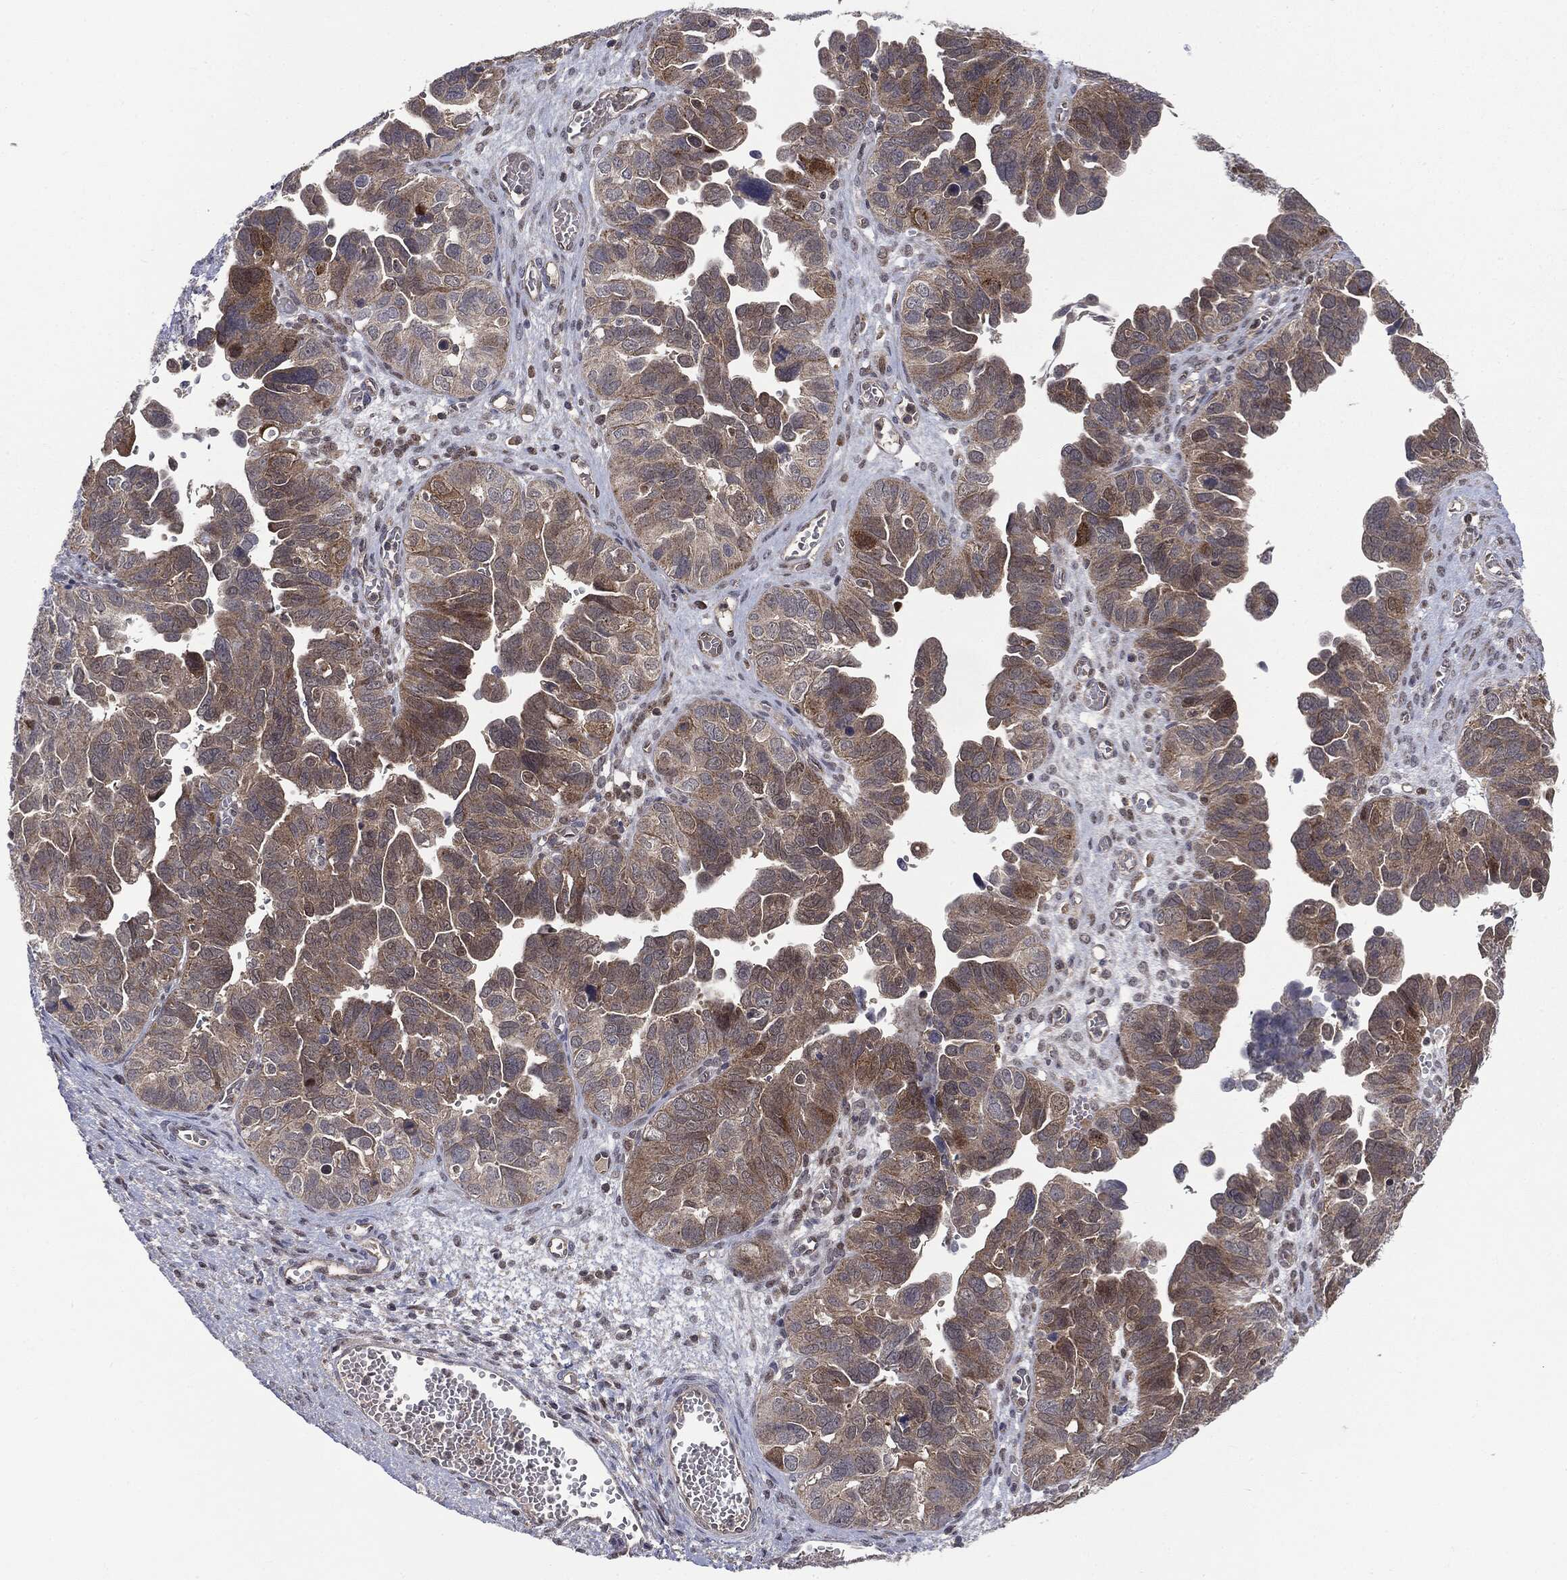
{"staining": {"intensity": "moderate", "quantity": "<25%", "location": "cytoplasmic/membranous"}, "tissue": "ovarian cancer", "cell_type": "Tumor cells", "image_type": "cancer", "snomed": [{"axis": "morphology", "description": "Cystadenocarcinoma, serous, NOS"}, {"axis": "topography", "description": "Ovary"}], "caption": "Moderate cytoplasmic/membranous staining is identified in about <25% of tumor cells in ovarian cancer.", "gene": "PTPA", "patient": {"sex": "female", "age": 64}}